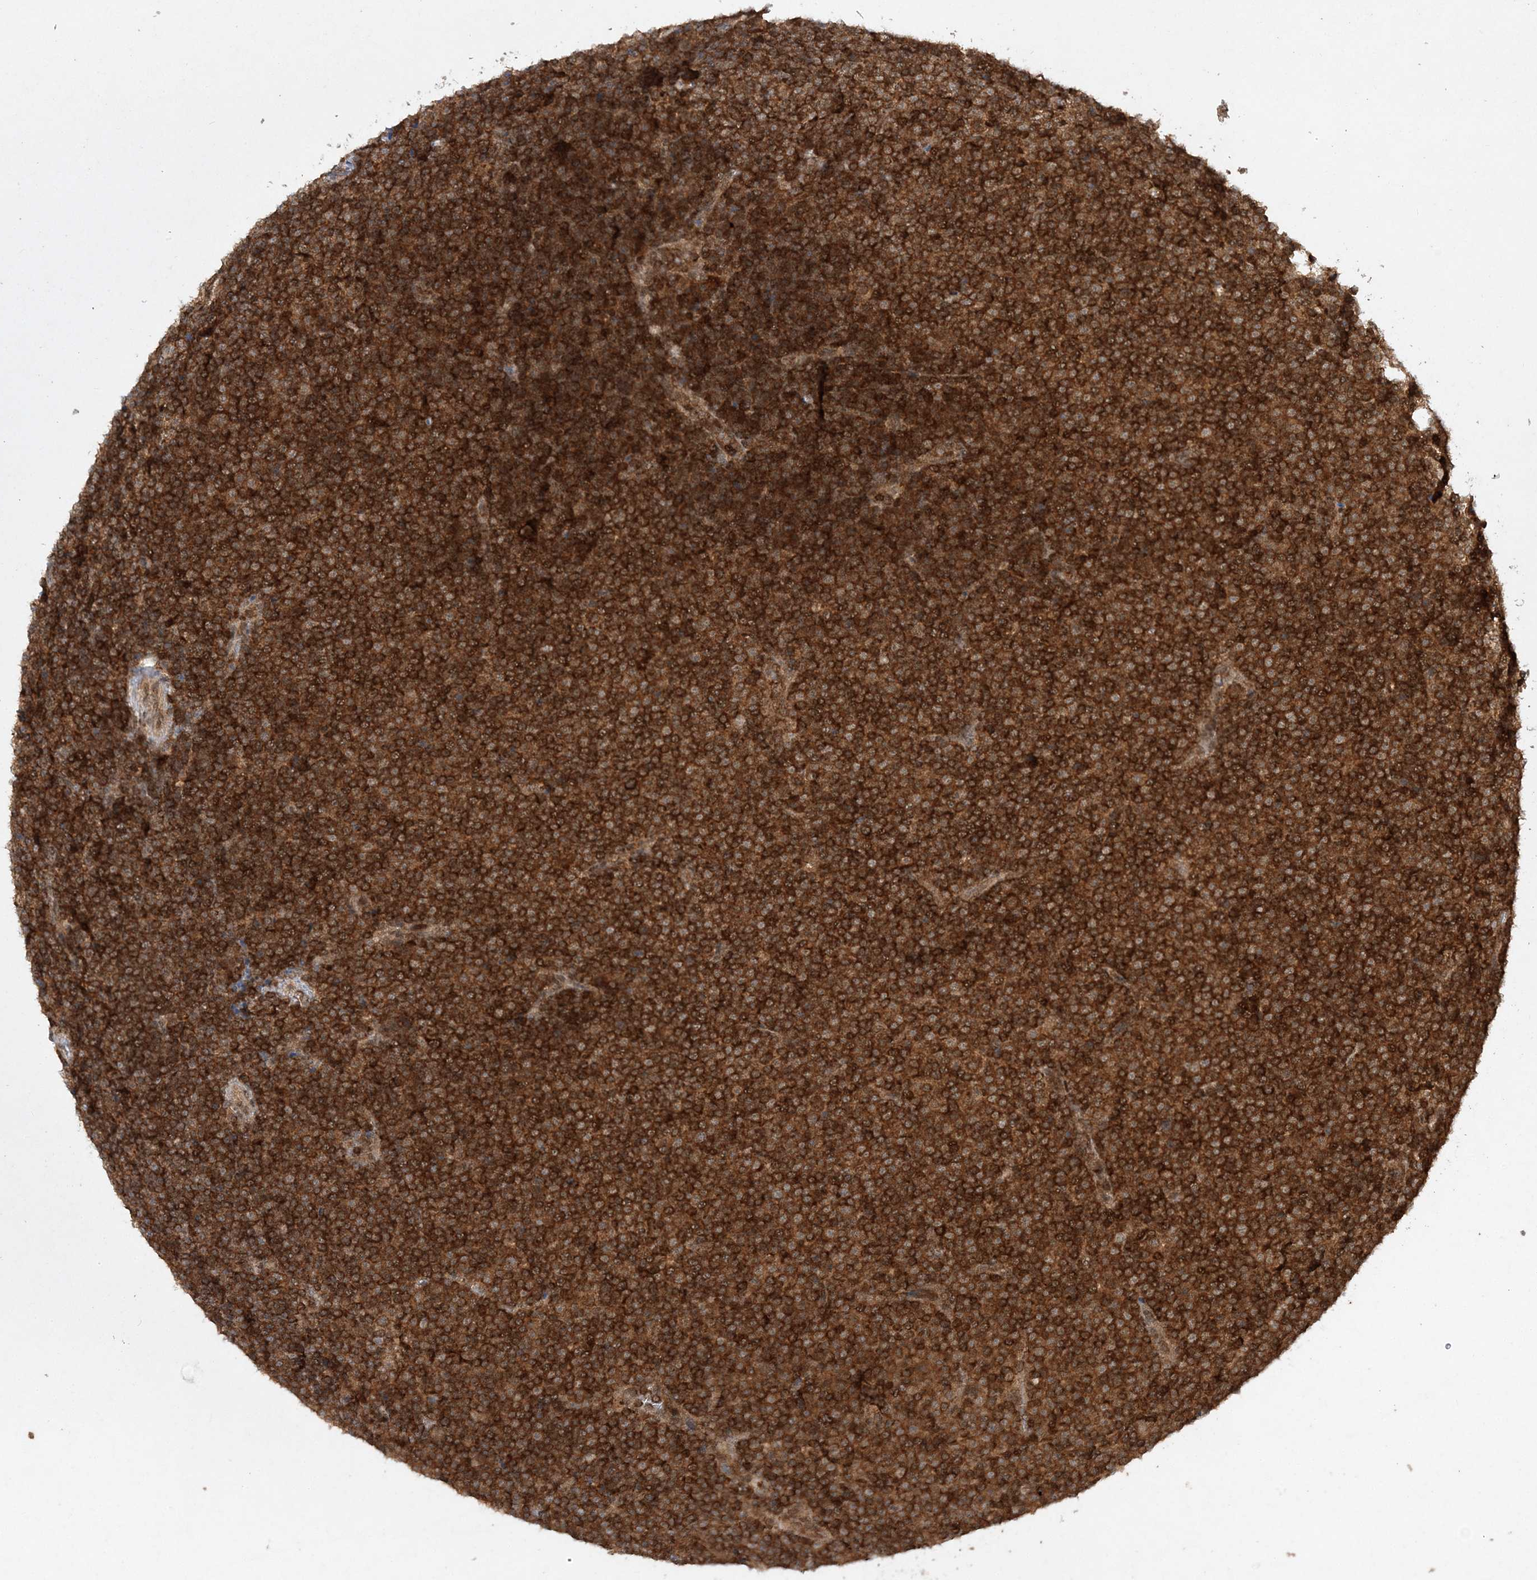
{"staining": {"intensity": "strong", "quantity": ">75%", "location": "cytoplasmic/membranous,nuclear"}, "tissue": "lymphoma", "cell_type": "Tumor cells", "image_type": "cancer", "snomed": [{"axis": "morphology", "description": "Malignant lymphoma, non-Hodgkin's type, Low grade"}, {"axis": "topography", "description": "Lymph node"}], "caption": "DAB immunohistochemical staining of lymphoma reveals strong cytoplasmic/membranous and nuclear protein staining in approximately >75% of tumor cells. The staining was performed using DAB (3,3'-diaminobenzidine) to visualize the protein expression in brown, while the nuclei were stained in blue with hematoxylin (Magnification: 20x).", "gene": "NIF3L1", "patient": {"sex": "female", "age": 67}}